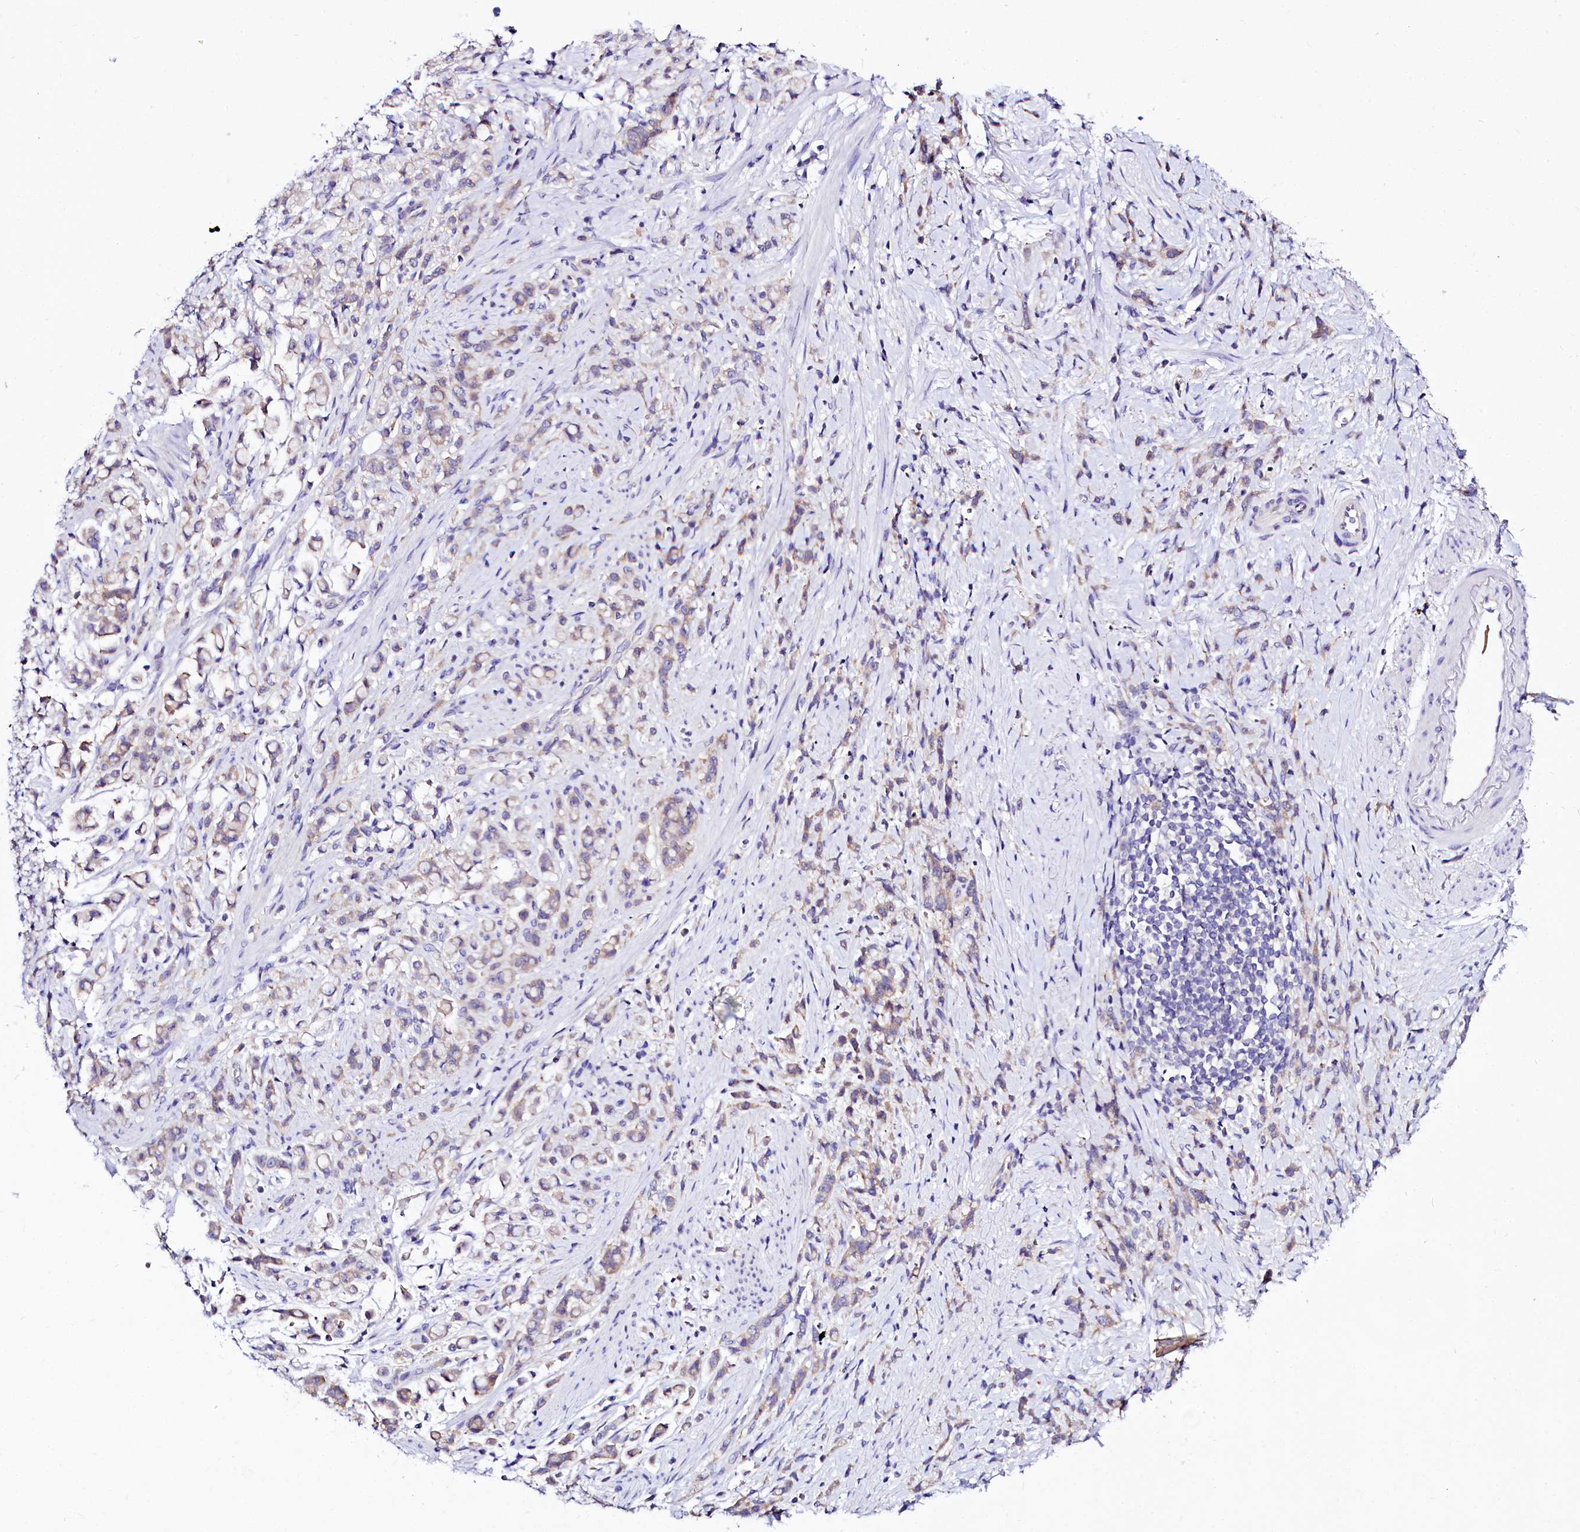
{"staining": {"intensity": "negative", "quantity": "none", "location": "none"}, "tissue": "stomach cancer", "cell_type": "Tumor cells", "image_type": "cancer", "snomed": [{"axis": "morphology", "description": "Adenocarcinoma, NOS"}, {"axis": "topography", "description": "Stomach"}], "caption": "Immunohistochemistry of stomach cancer displays no staining in tumor cells.", "gene": "ABHD5", "patient": {"sex": "female", "age": 60}}